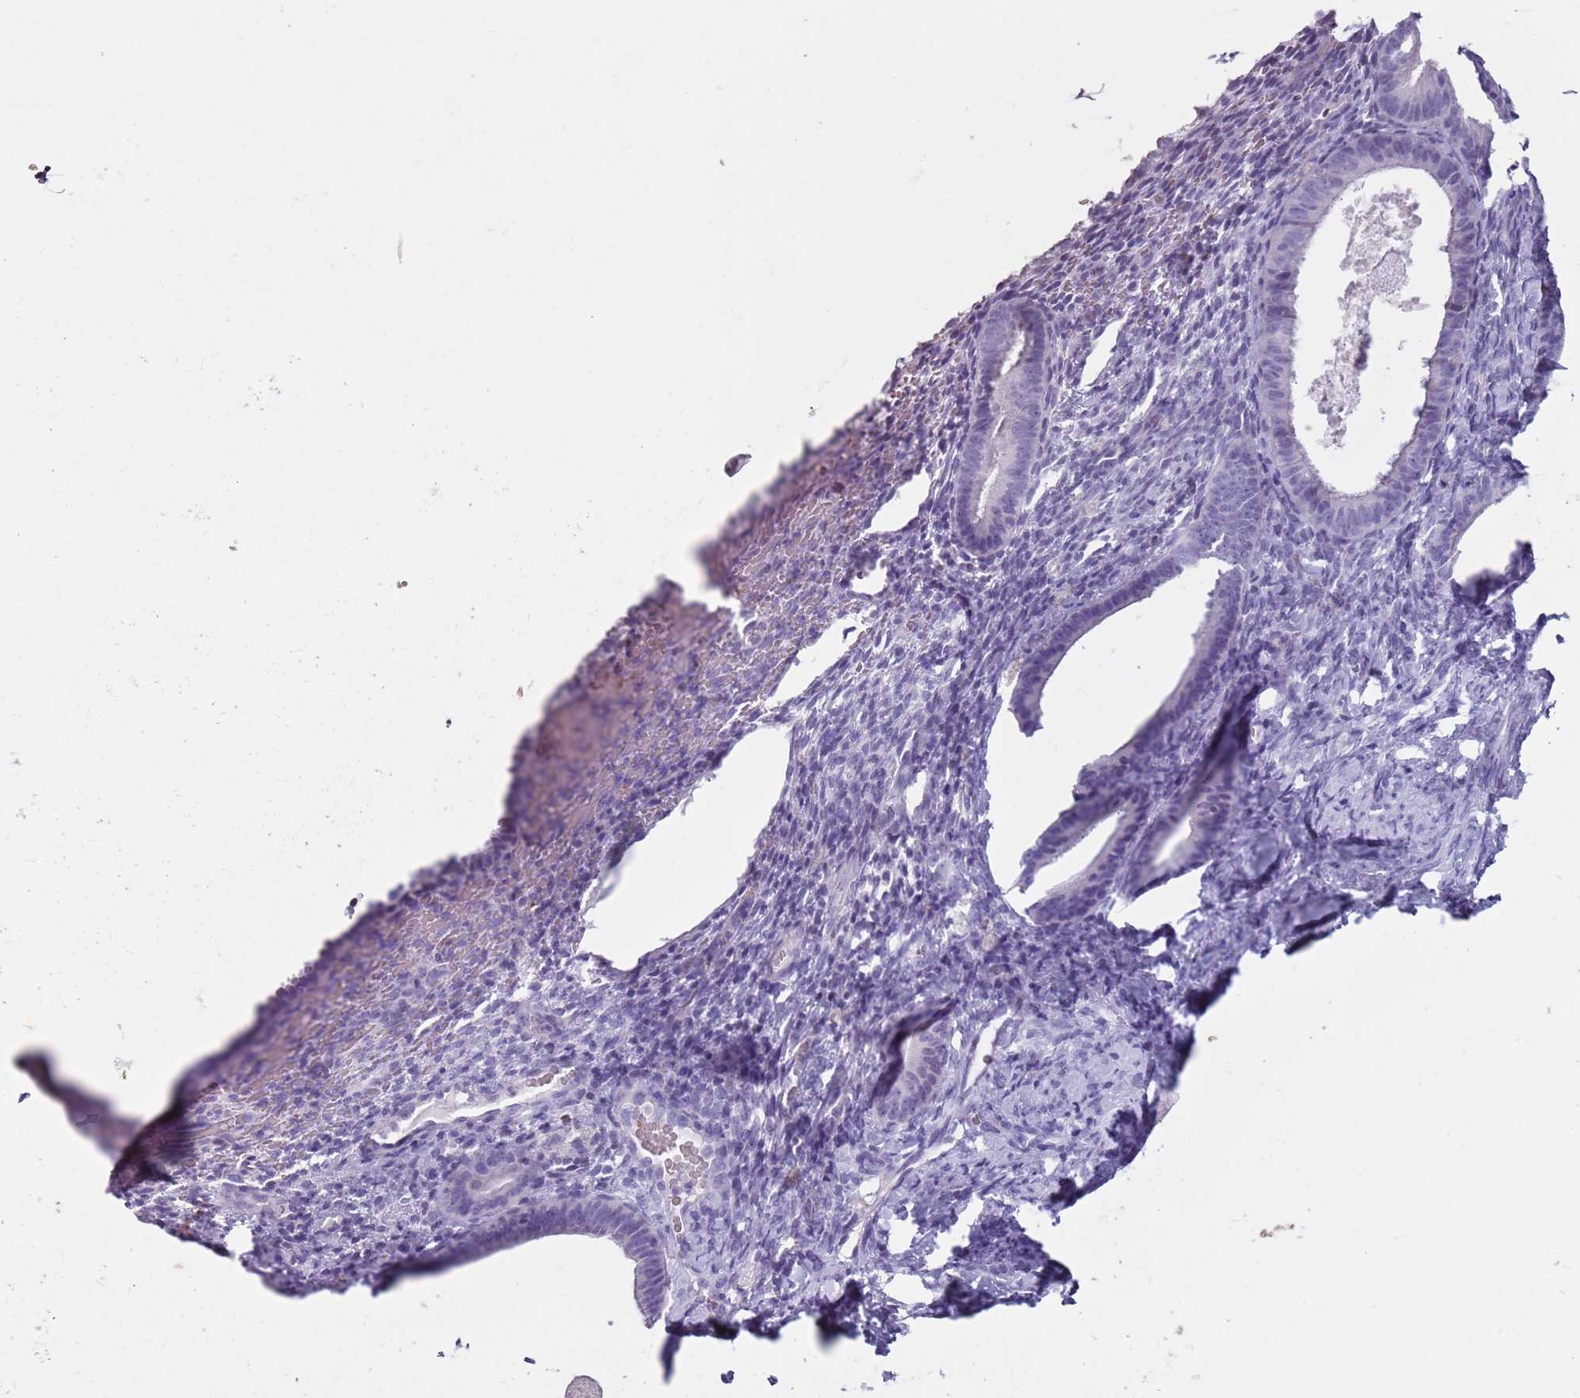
{"staining": {"intensity": "negative", "quantity": "none", "location": "none"}, "tissue": "endometrium", "cell_type": "Cells in endometrial stroma", "image_type": "normal", "snomed": [{"axis": "morphology", "description": "Normal tissue, NOS"}, {"axis": "topography", "description": "Endometrium"}], "caption": "DAB (3,3'-diaminobenzidine) immunohistochemical staining of benign endometrium reveals no significant staining in cells in endometrial stroma.", "gene": "SPESP1", "patient": {"sex": "female", "age": 65}}